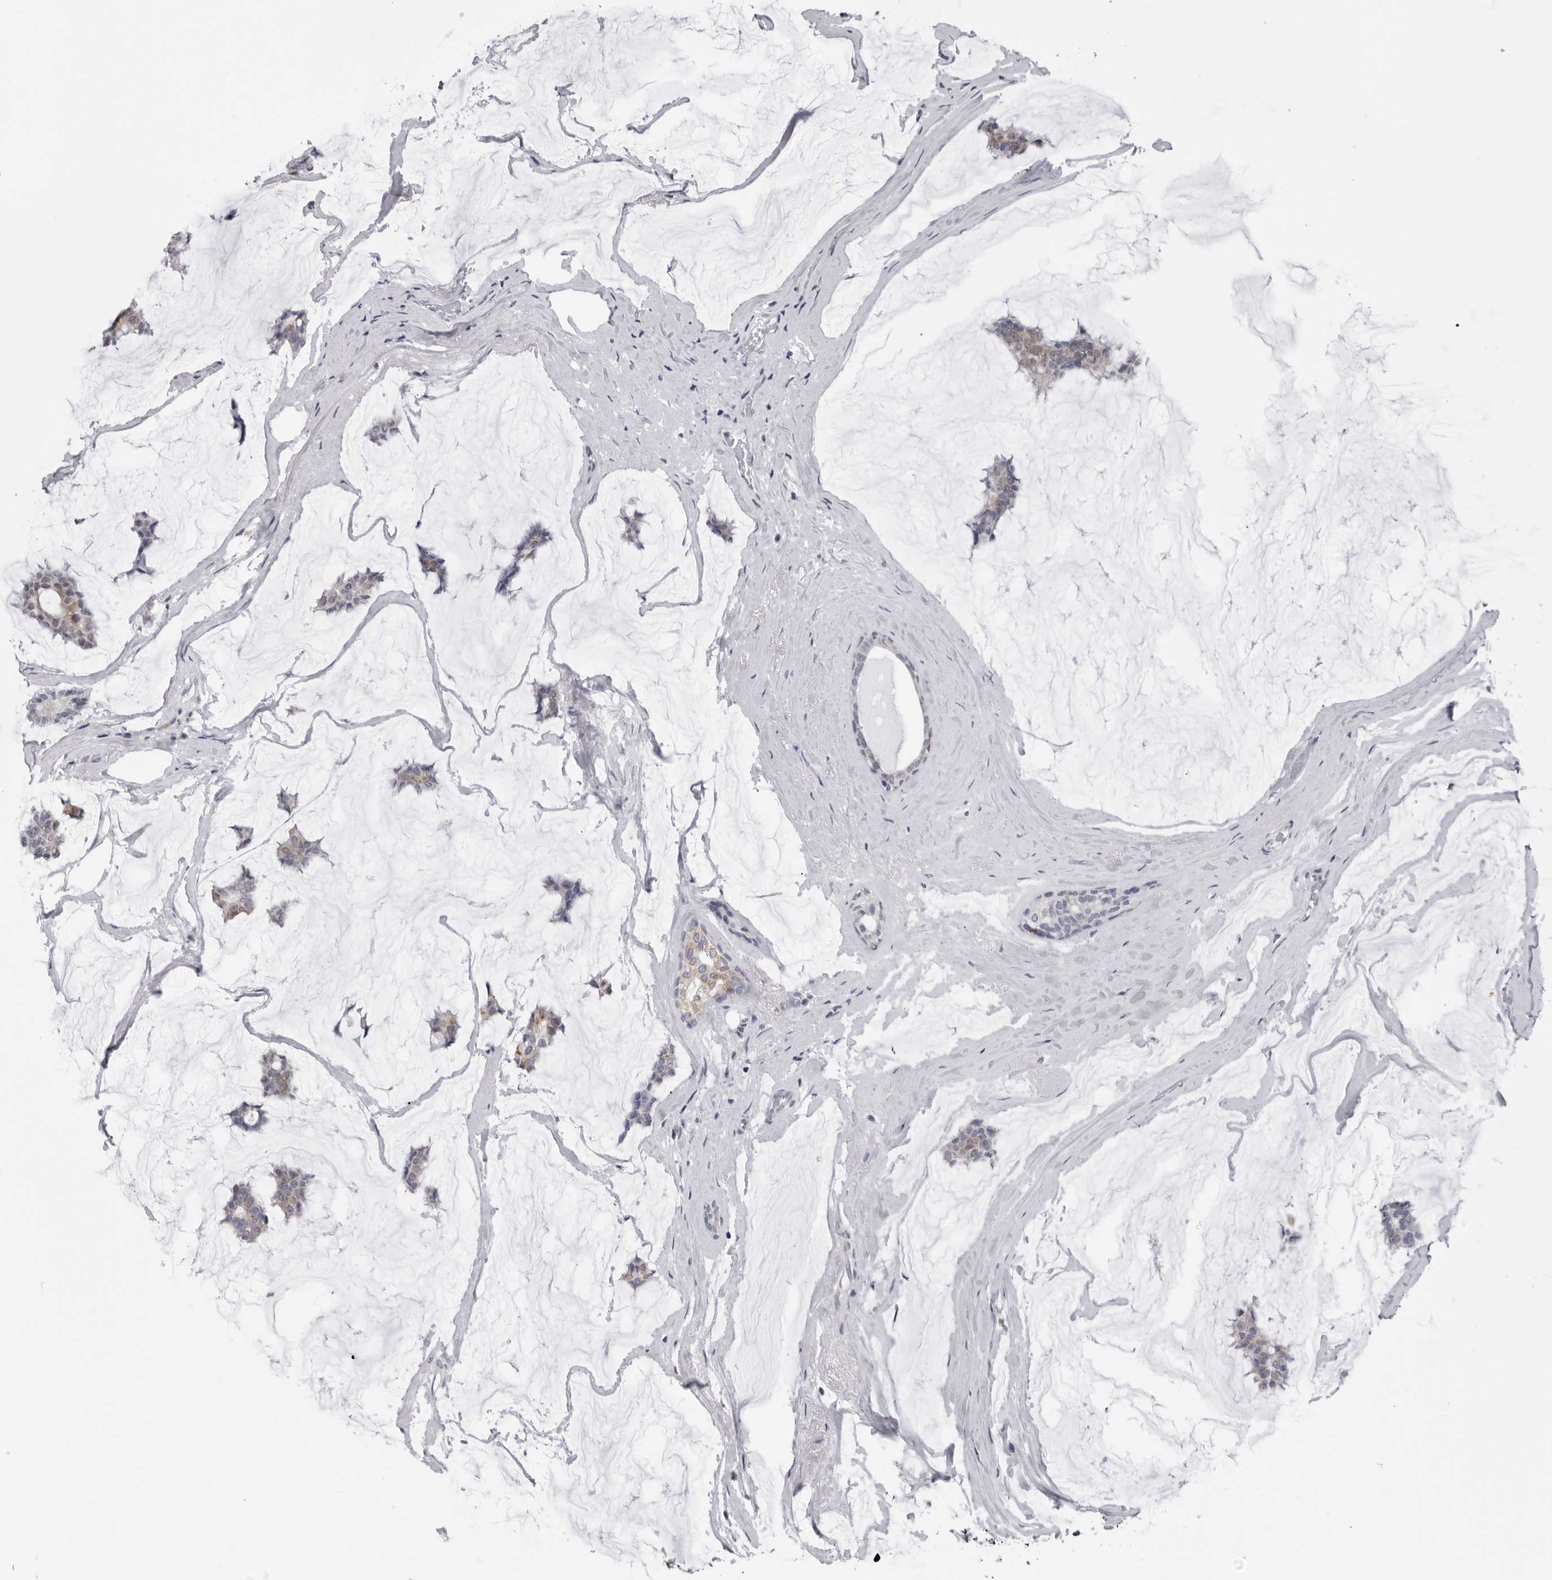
{"staining": {"intensity": "weak", "quantity": "<25%", "location": "cytoplasmic/membranous"}, "tissue": "breast cancer", "cell_type": "Tumor cells", "image_type": "cancer", "snomed": [{"axis": "morphology", "description": "Duct carcinoma"}, {"axis": "topography", "description": "Breast"}], "caption": "Image shows no protein positivity in tumor cells of breast cancer tissue. The staining is performed using DAB (3,3'-diaminobenzidine) brown chromogen with nuclei counter-stained in using hematoxylin.", "gene": "CPT2", "patient": {"sex": "female", "age": 93}}